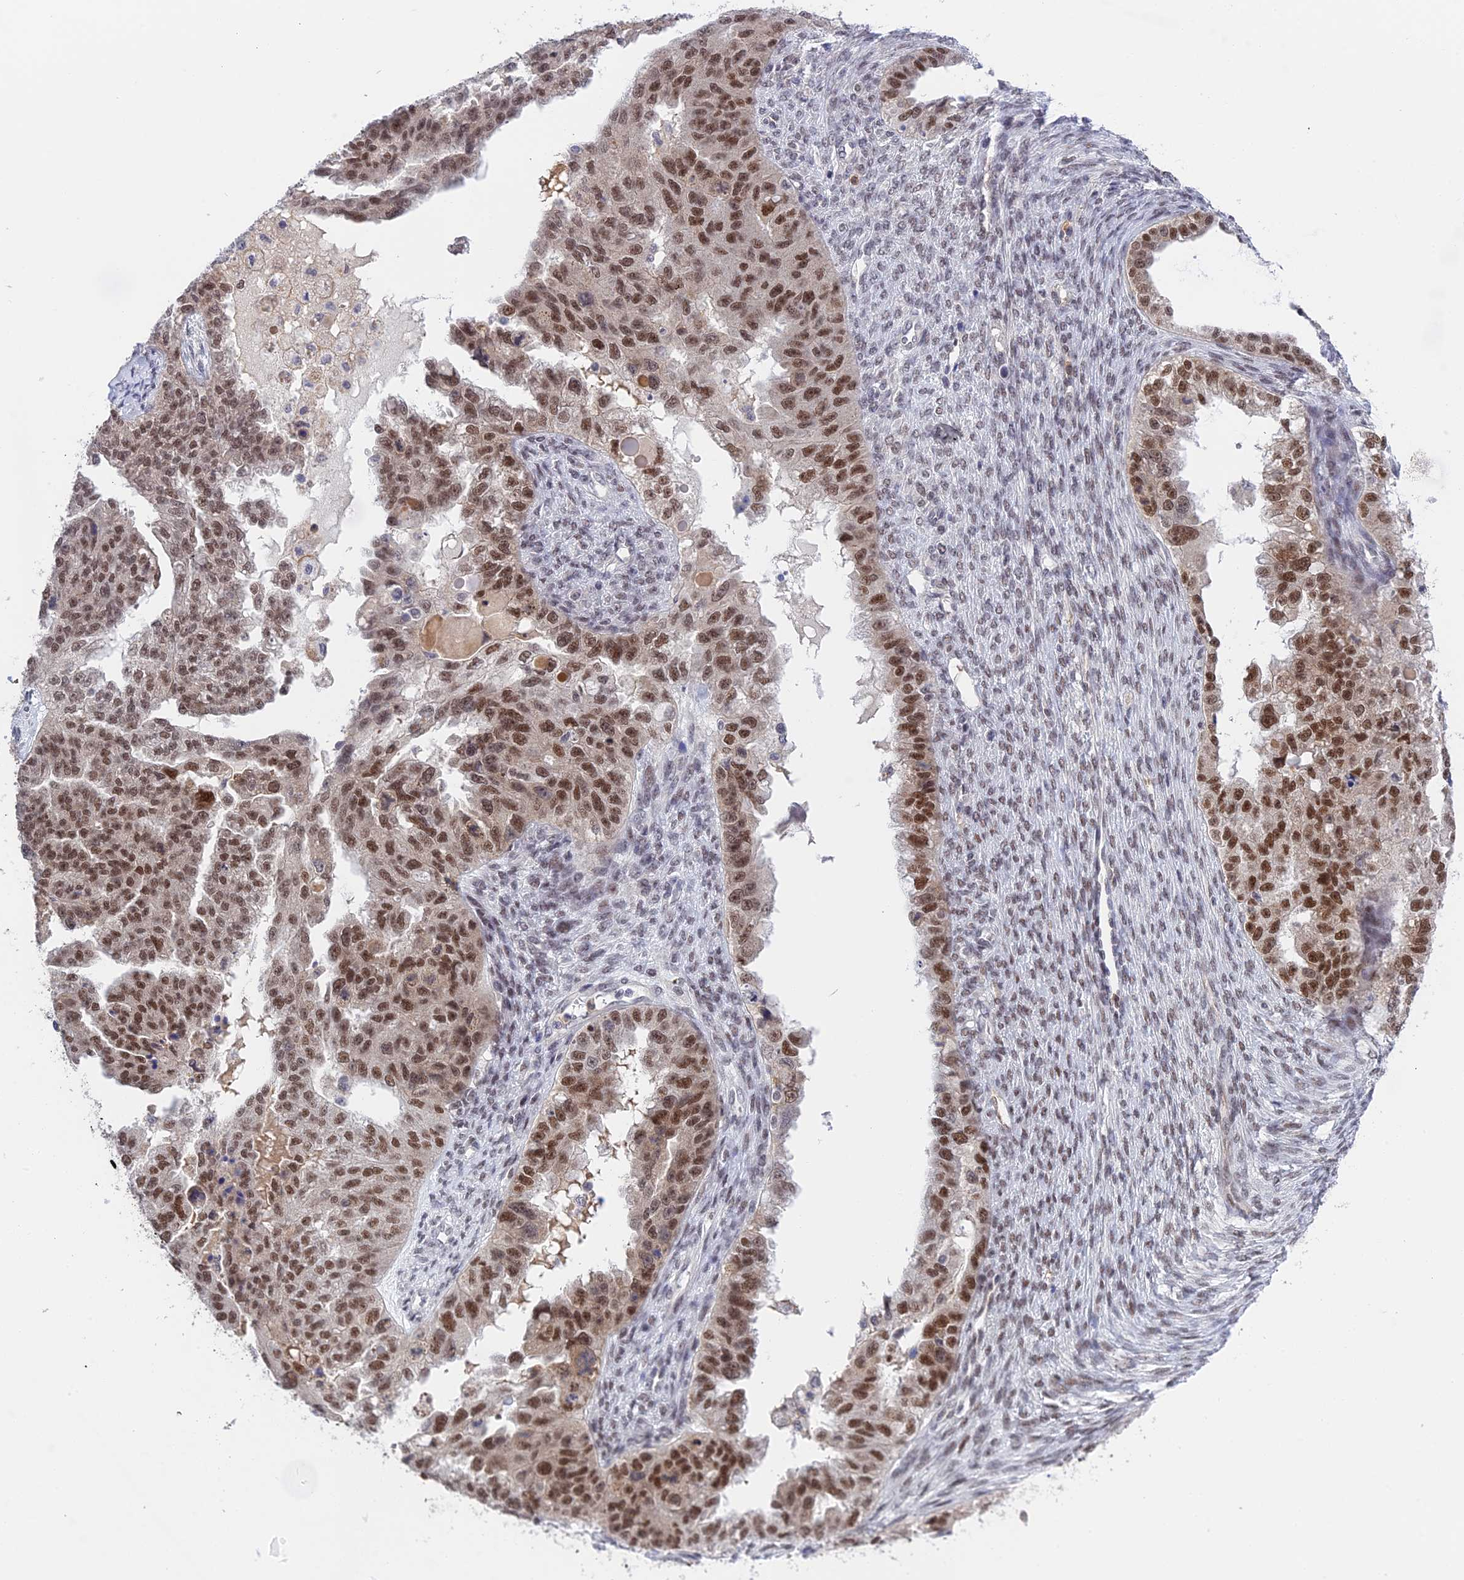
{"staining": {"intensity": "moderate", "quantity": ">75%", "location": "nuclear"}, "tissue": "ovarian cancer", "cell_type": "Tumor cells", "image_type": "cancer", "snomed": [{"axis": "morphology", "description": "Cystadenocarcinoma, serous, NOS"}, {"axis": "topography", "description": "Ovary"}], "caption": "A brown stain labels moderate nuclear expression of a protein in human ovarian cancer (serous cystadenocarcinoma) tumor cells.", "gene": "TCEA1", "patient": {"sex": "female", "age": 58}}